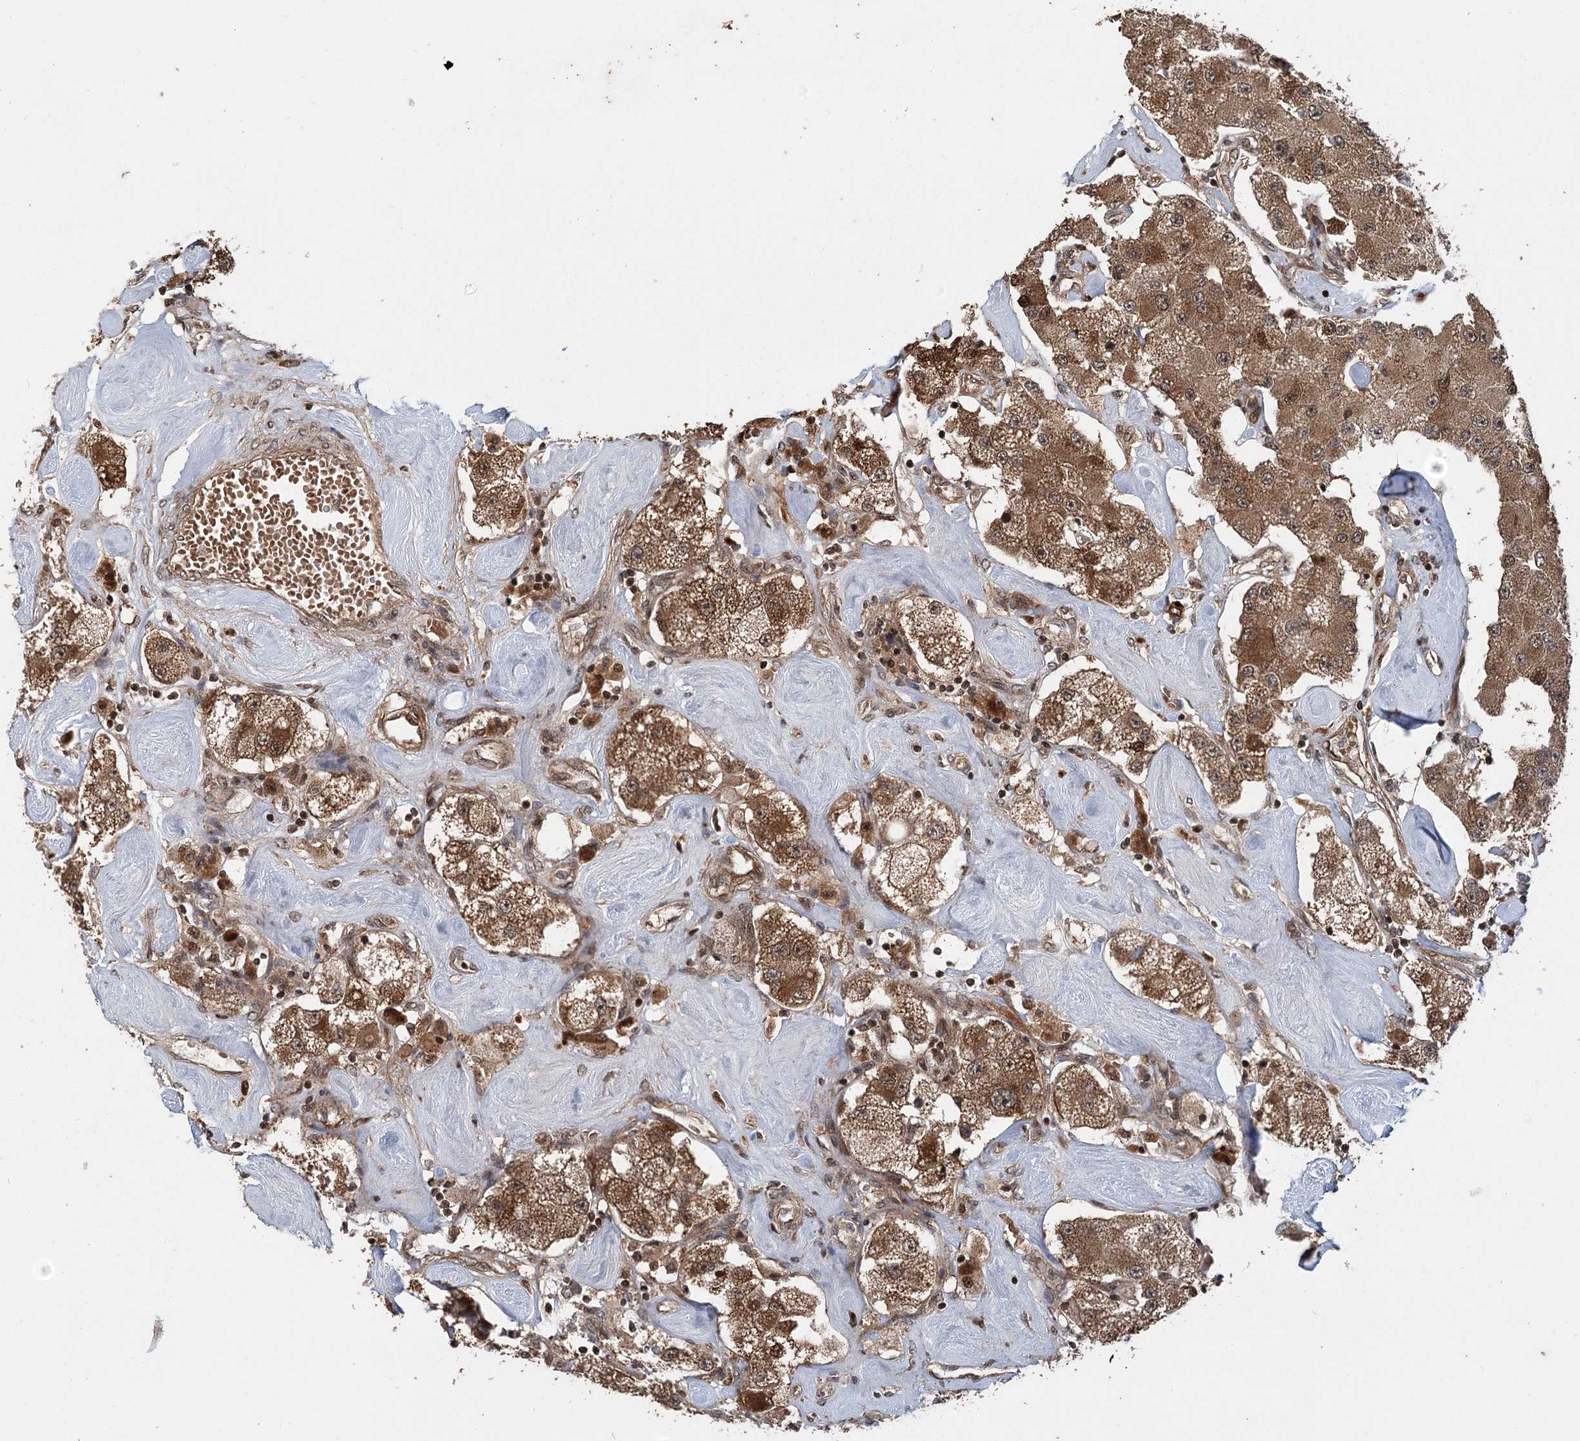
{"staining": {"intensity": "moderate", "quantity": ">75%", "location": "cytoplasmic/membranous"}, "tissue": "carcinoid", "cell_type": "Tumor cells", "image_type": "cancer", "snomed": [{"axis": "morphology", "description": "Carcinoid, malignant, NOS"}, {"axis": "topography", "description": "Pancreas"}], "caption": "A high-resolution photomicrograph shows immunohistochemistry (IHC) staining of carcinoid, which exhibits moderate cytoplasmic/membranous expression in about >75% of tumor cells.", "gene": "INSIG2", "patient": {"sex": "male", "age": 41}}